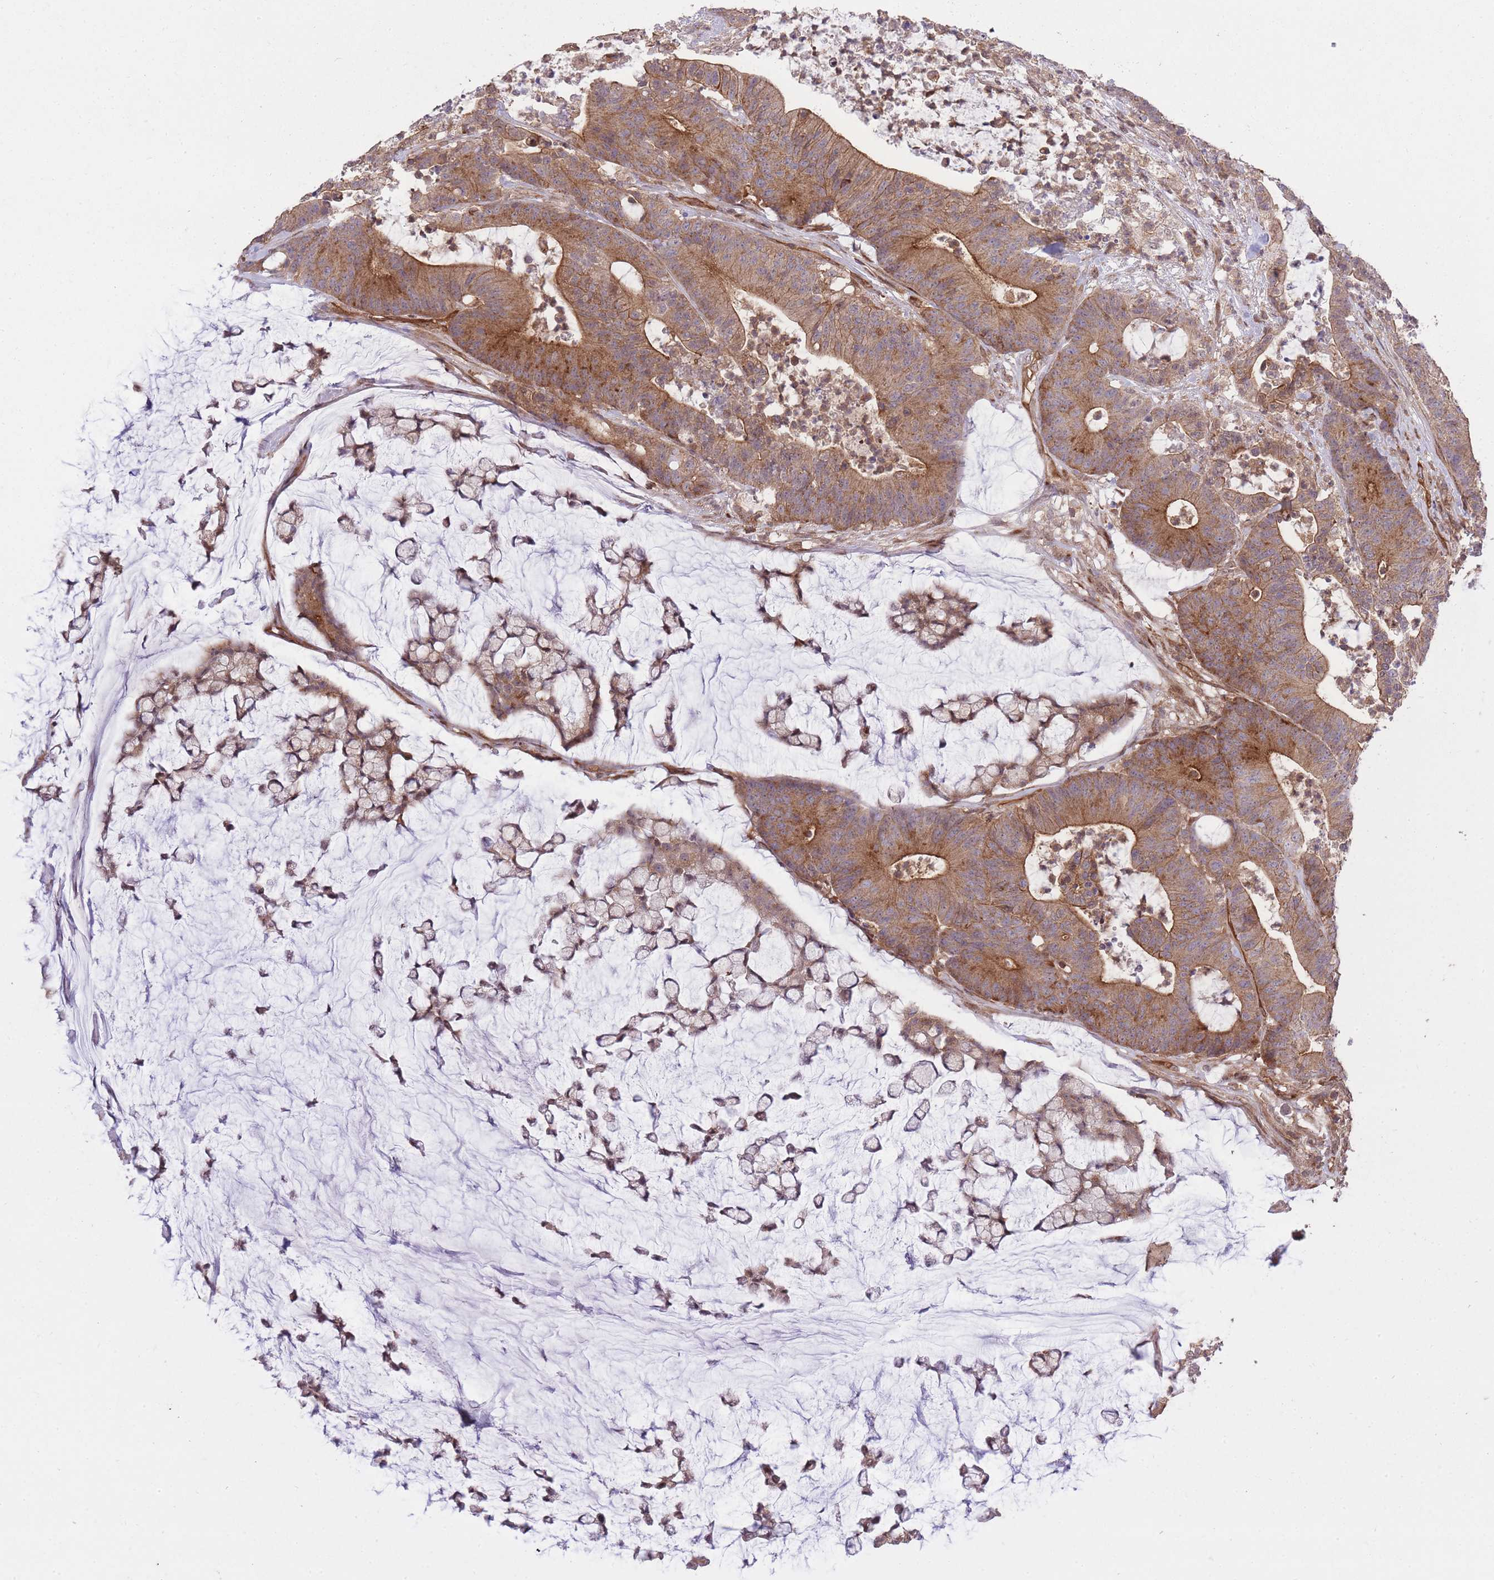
{"staining": {"intensity": "moderate", "quantity": ">75%", "location": "cytoplasmic/membranous"}, "tissue": "colorectal cancer", "cell_type": "Tumor cells", "image_type": "cancer", "snomed": [{"axis": "morphology", "description": "Adenocarcinoma, NOS"}, {"axis": "topography", "description": "Colon"}], "caption": "This is an image of immunohistochemistry staining of adenocarcinoma (colorectal), which shows moderate expression in the cytoplasmic/membranous of tumor cells.", "gene": "PLD1", "patient": {"sex": "female", "age": 84}}